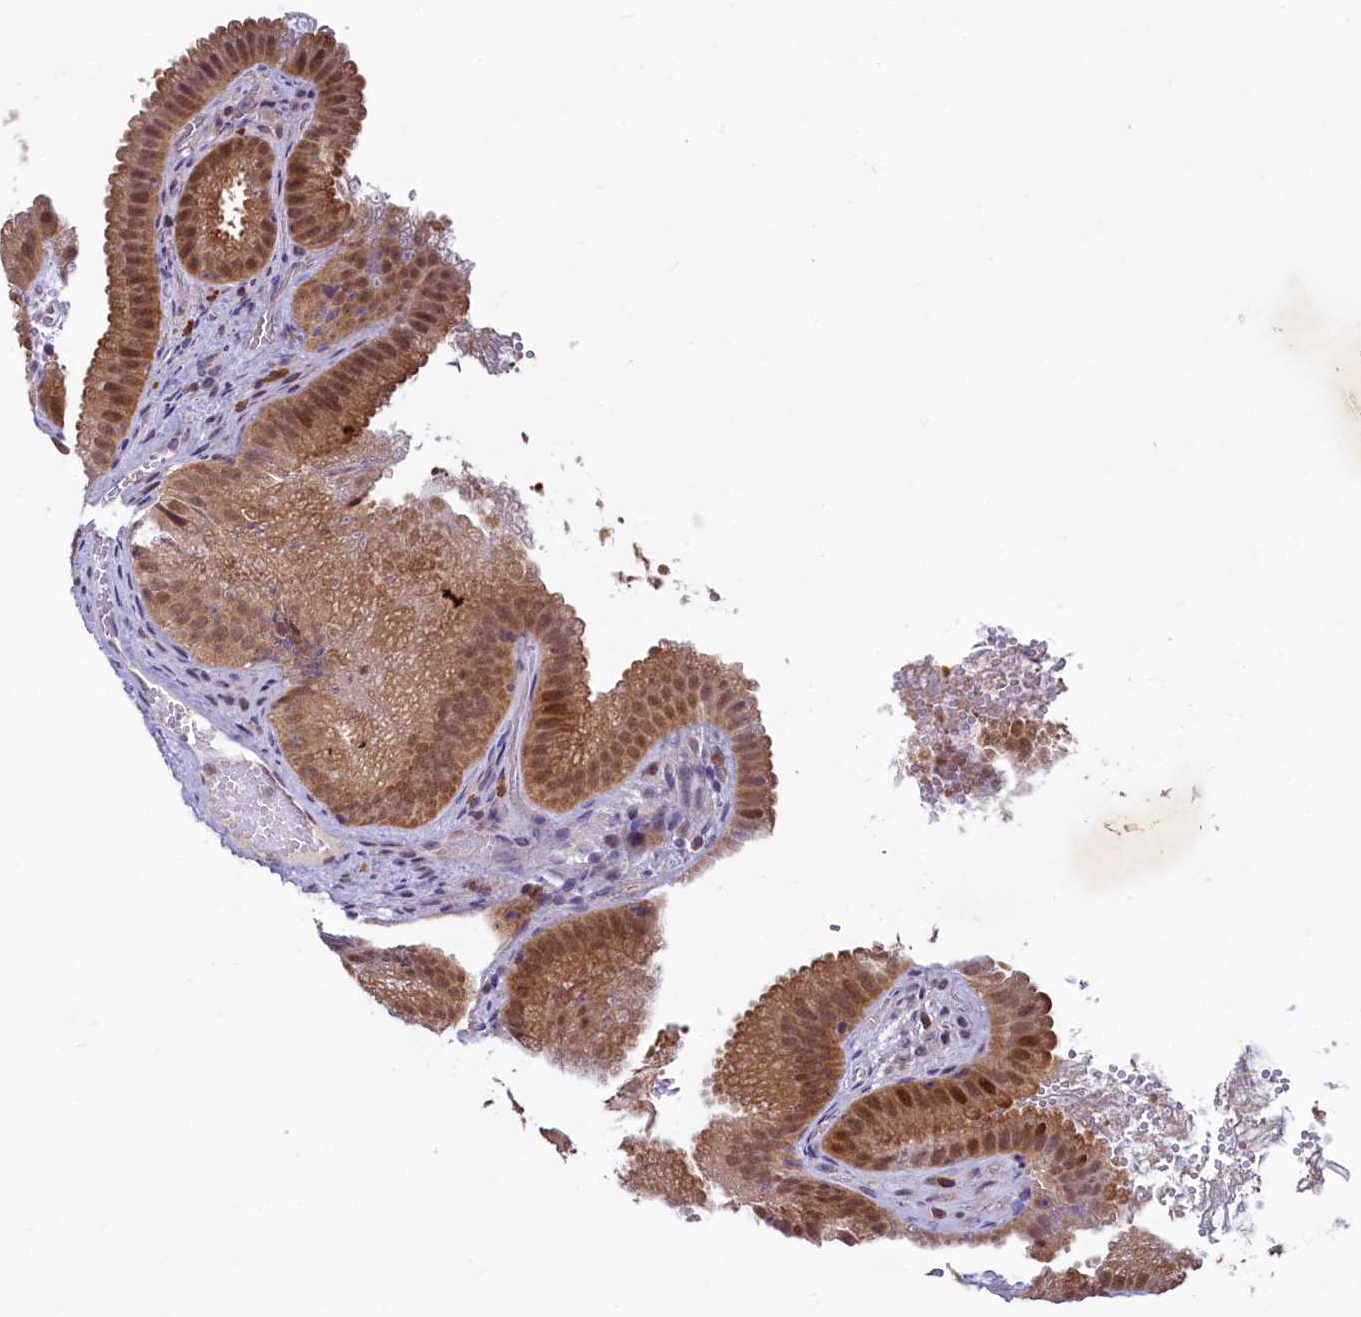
{"staining": {"intensity": "moderate", "quantity": ">75%", "location": "cytoplasmic/membranous,nuclear"}, "tissue": "gallbladder", "cell_type": "Glandular cells", "image_type": "normal", "snomed": [{"axis": "morphology", "description": "Normal tissue, NOS"}, {"axis": "topography", "description": "Gallbladder"}], "caption": "Moderate cytoplasmic/membranous,nuclear positivity is identified in about >75% of glandular cells in normal gallbladder. (DAB (3,3'-diaminobenzidine) IHC, brown staining for protein, blue staining for nuclei).", "gene": "ANKS3", "patient": {"sex": "female", "age": 30}}